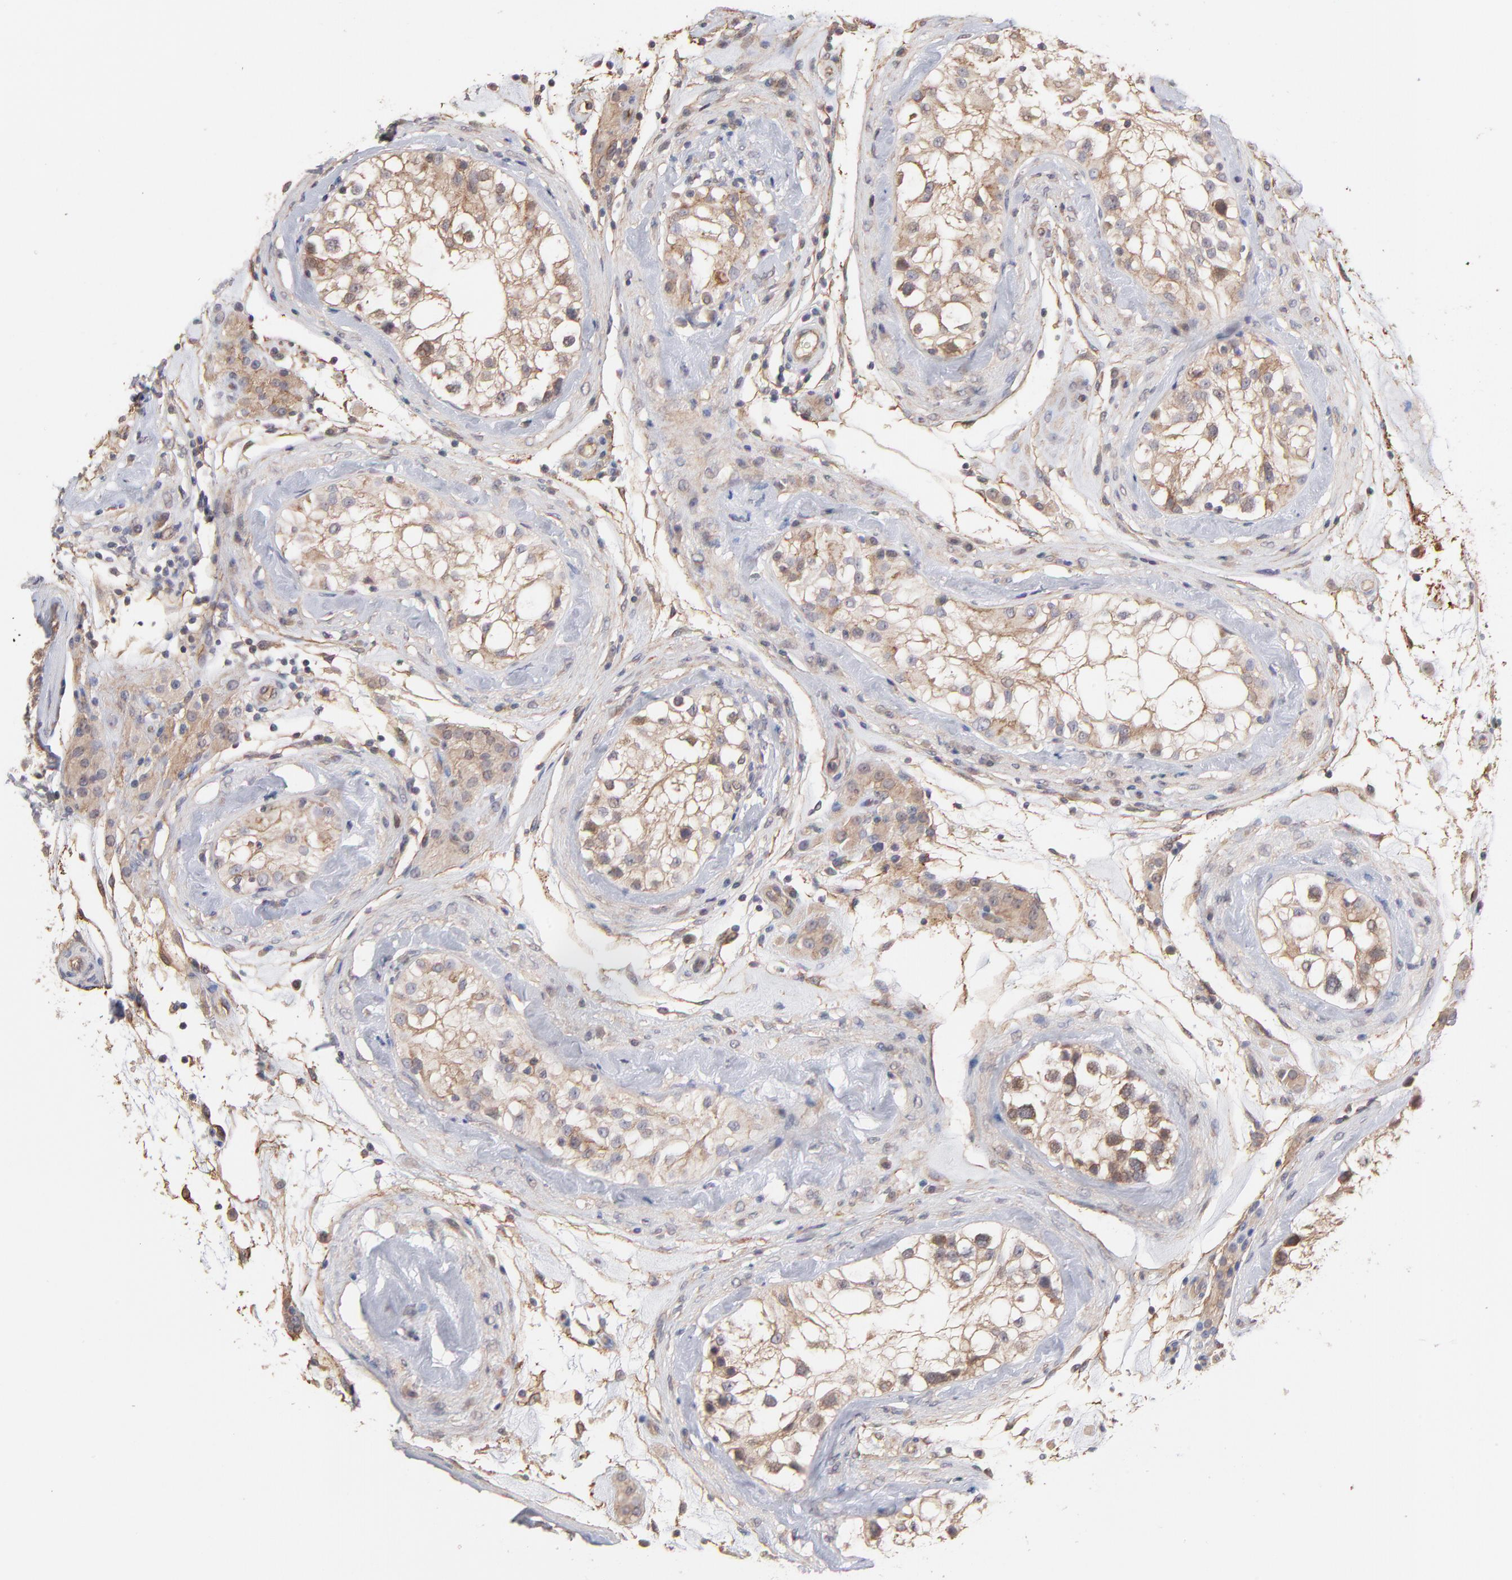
{"staining": {"intensity": "moderate", "quantity": ">75%", "location": "cytoplasmic/membranous"}, "tissue": "testis", "cell_type": "Cells in seminiferous ducts", "image_type": "normal", "snomed": [{"axis": "morphology", "description": "Normal tissue, NOS"}, {"axis": "topography", "description": "Testis"}], "caption": "Brown immunohistochemical staining in unremarkable testis demonstrates moderate cytoplasmic/membranous staining in approximately >75% of cells in seminiferous ducts. Immunohistochemistry (ihc) stains the protein of interest in brown and the nuclei are stained blue.", "gene": "STAP2", "patient": {"sex": "male", "age": 46}}